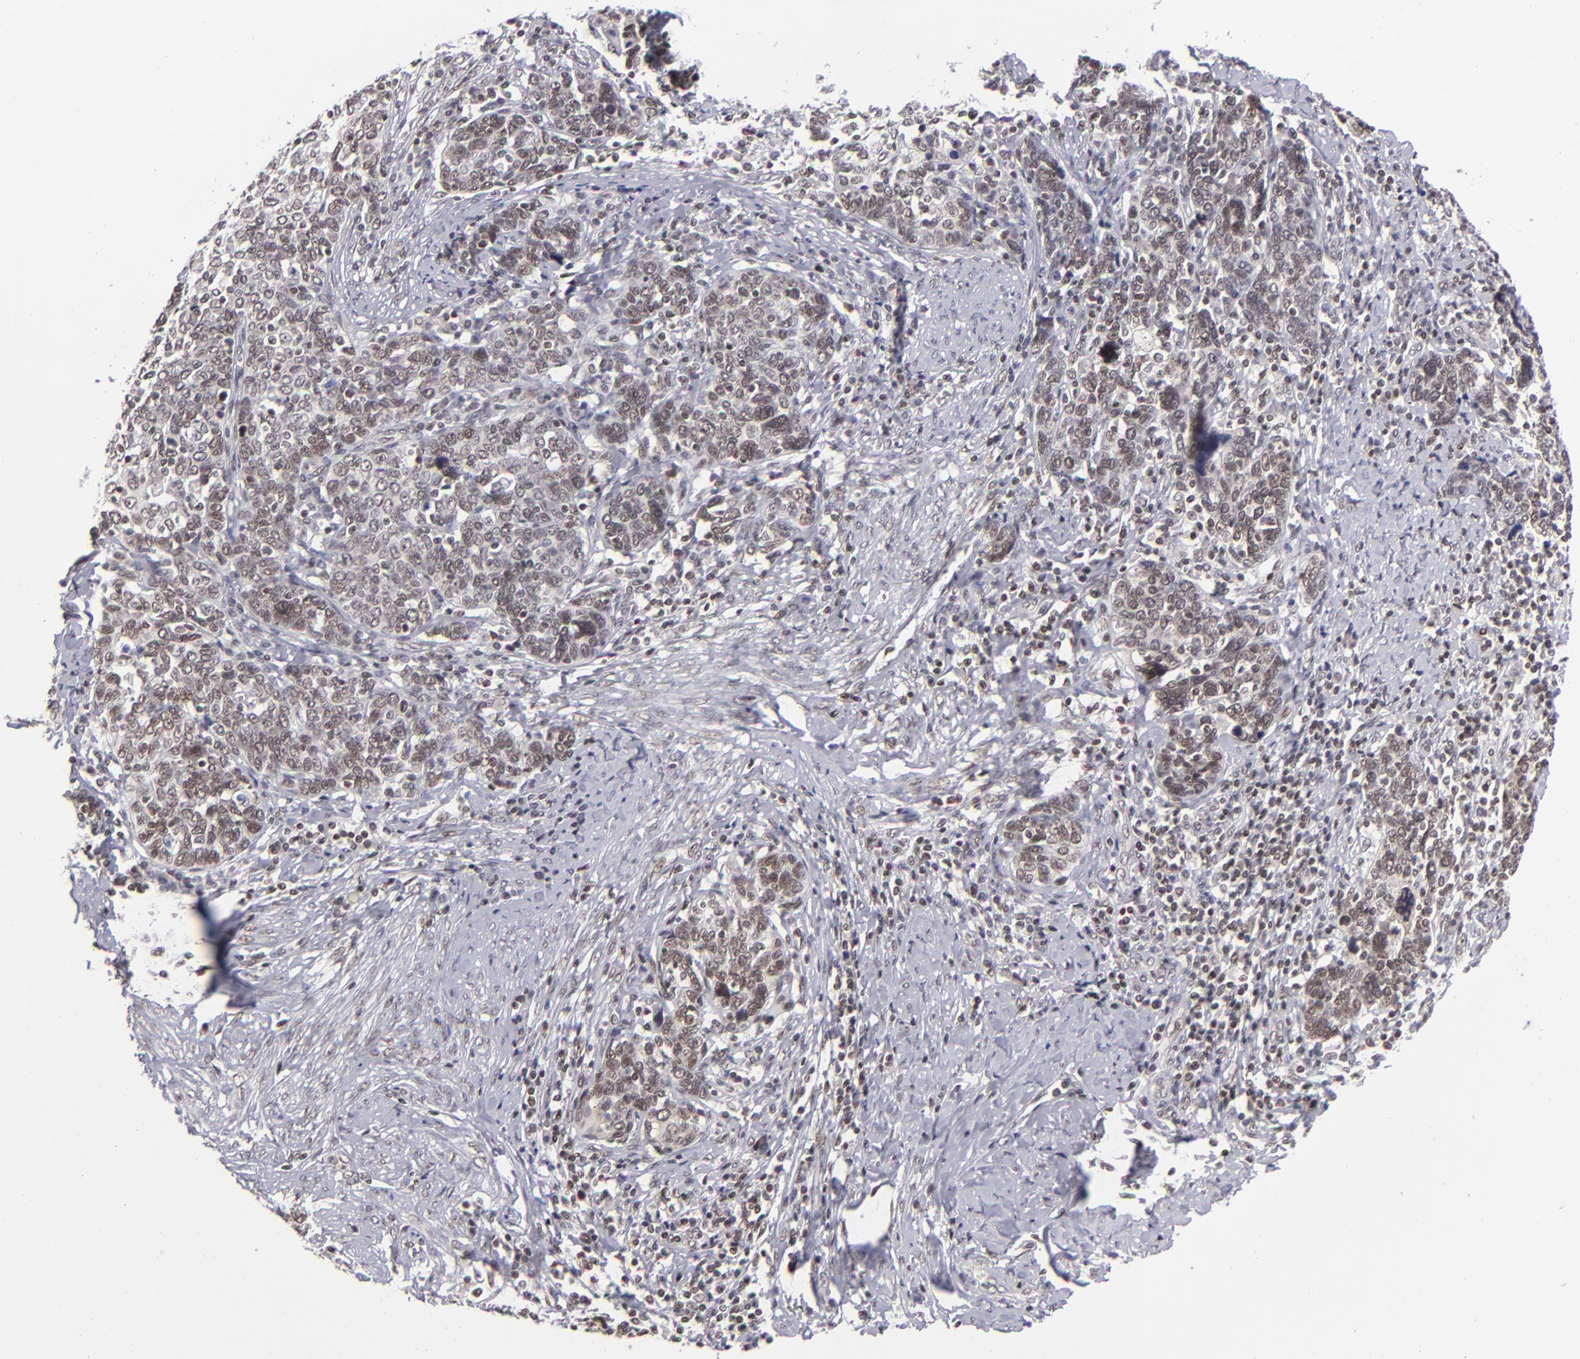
{"staining": {"intensity": "moderate", "quantity": "25%-75%", "location": "nuclear"}, "tissue": "cervical cancer", "cell_type": "Tumor cells", "image_type": "cancer", "snomed": [{"axis": "morphology", "description": "Squamous cell carcinoma, NOS"}, {"axis": "topography", "description": "Cervix"}], "caption": "Immunohistochemistry (IHC) (DAB) staining of human squamous cell carcinoma (cervical) reveals moderate nuclear protein positivity in approximately 25%-75% of tumor cells.", "gene": "MLLT3", "patient": {"sex": "female", "age": 41}}